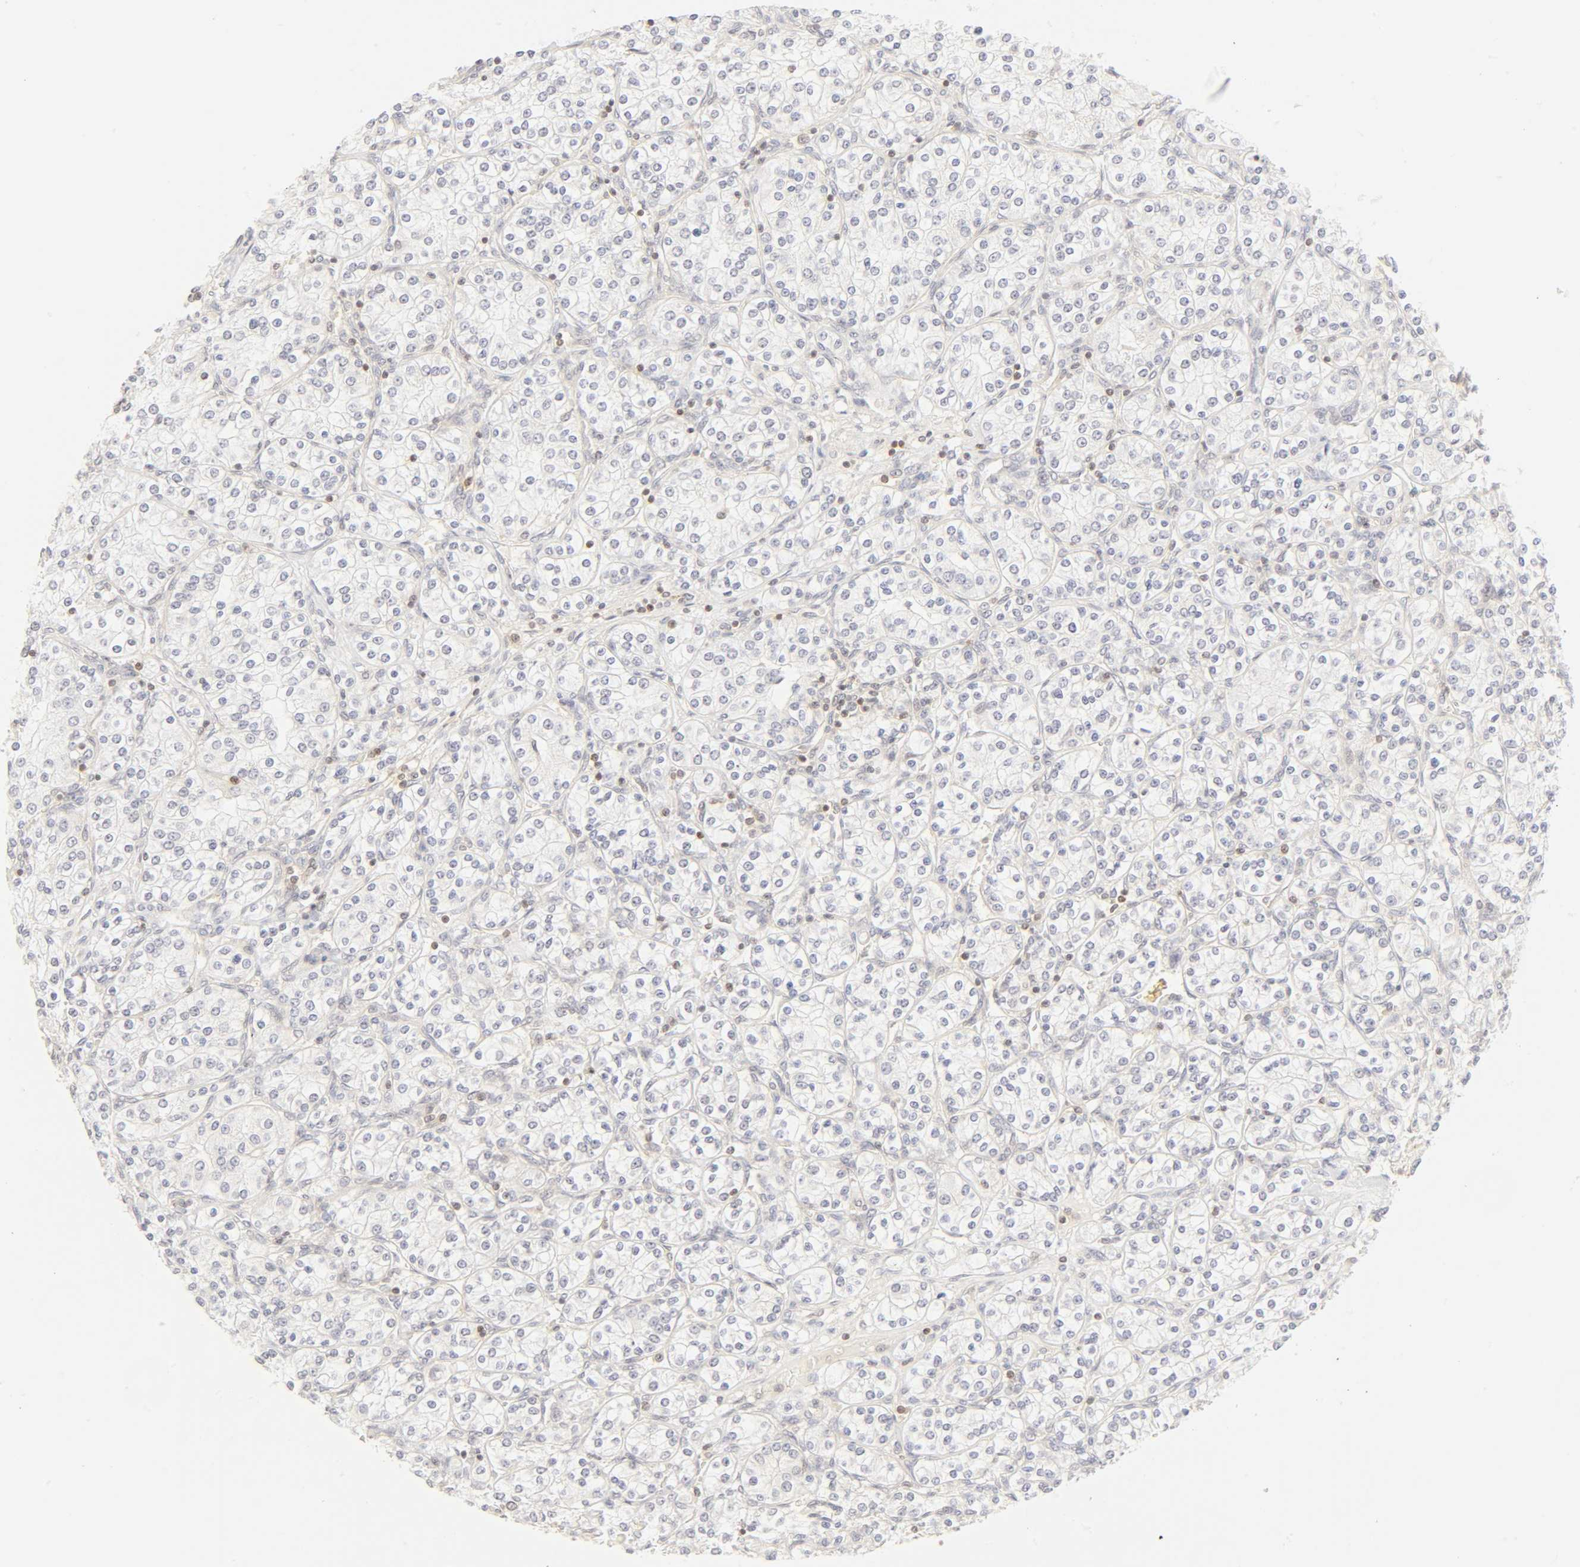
{"staining": {"intensity": "negative", "quantity": "none", "location": "none"}, "tissue": "renal cancer", "cell_type": "Tumor cells", "image_type": "cancer", "snomed": [{"axis": "morphology", "description": "Adenocarcinoma, NOS"}, {"axis": "topography", "description": "Kidney"}], "caption": "Immunohistochemical staining of human renal adenocarcinoma shows no significant staining in tumor cells. The staining is performed using DAB (3,3'-diaminobenzidine) brown chromogen with nuclei counter-stained in using hematoxylin.", "gene": "KIF2A", "patient": {"sex": "male", "age": 77}}